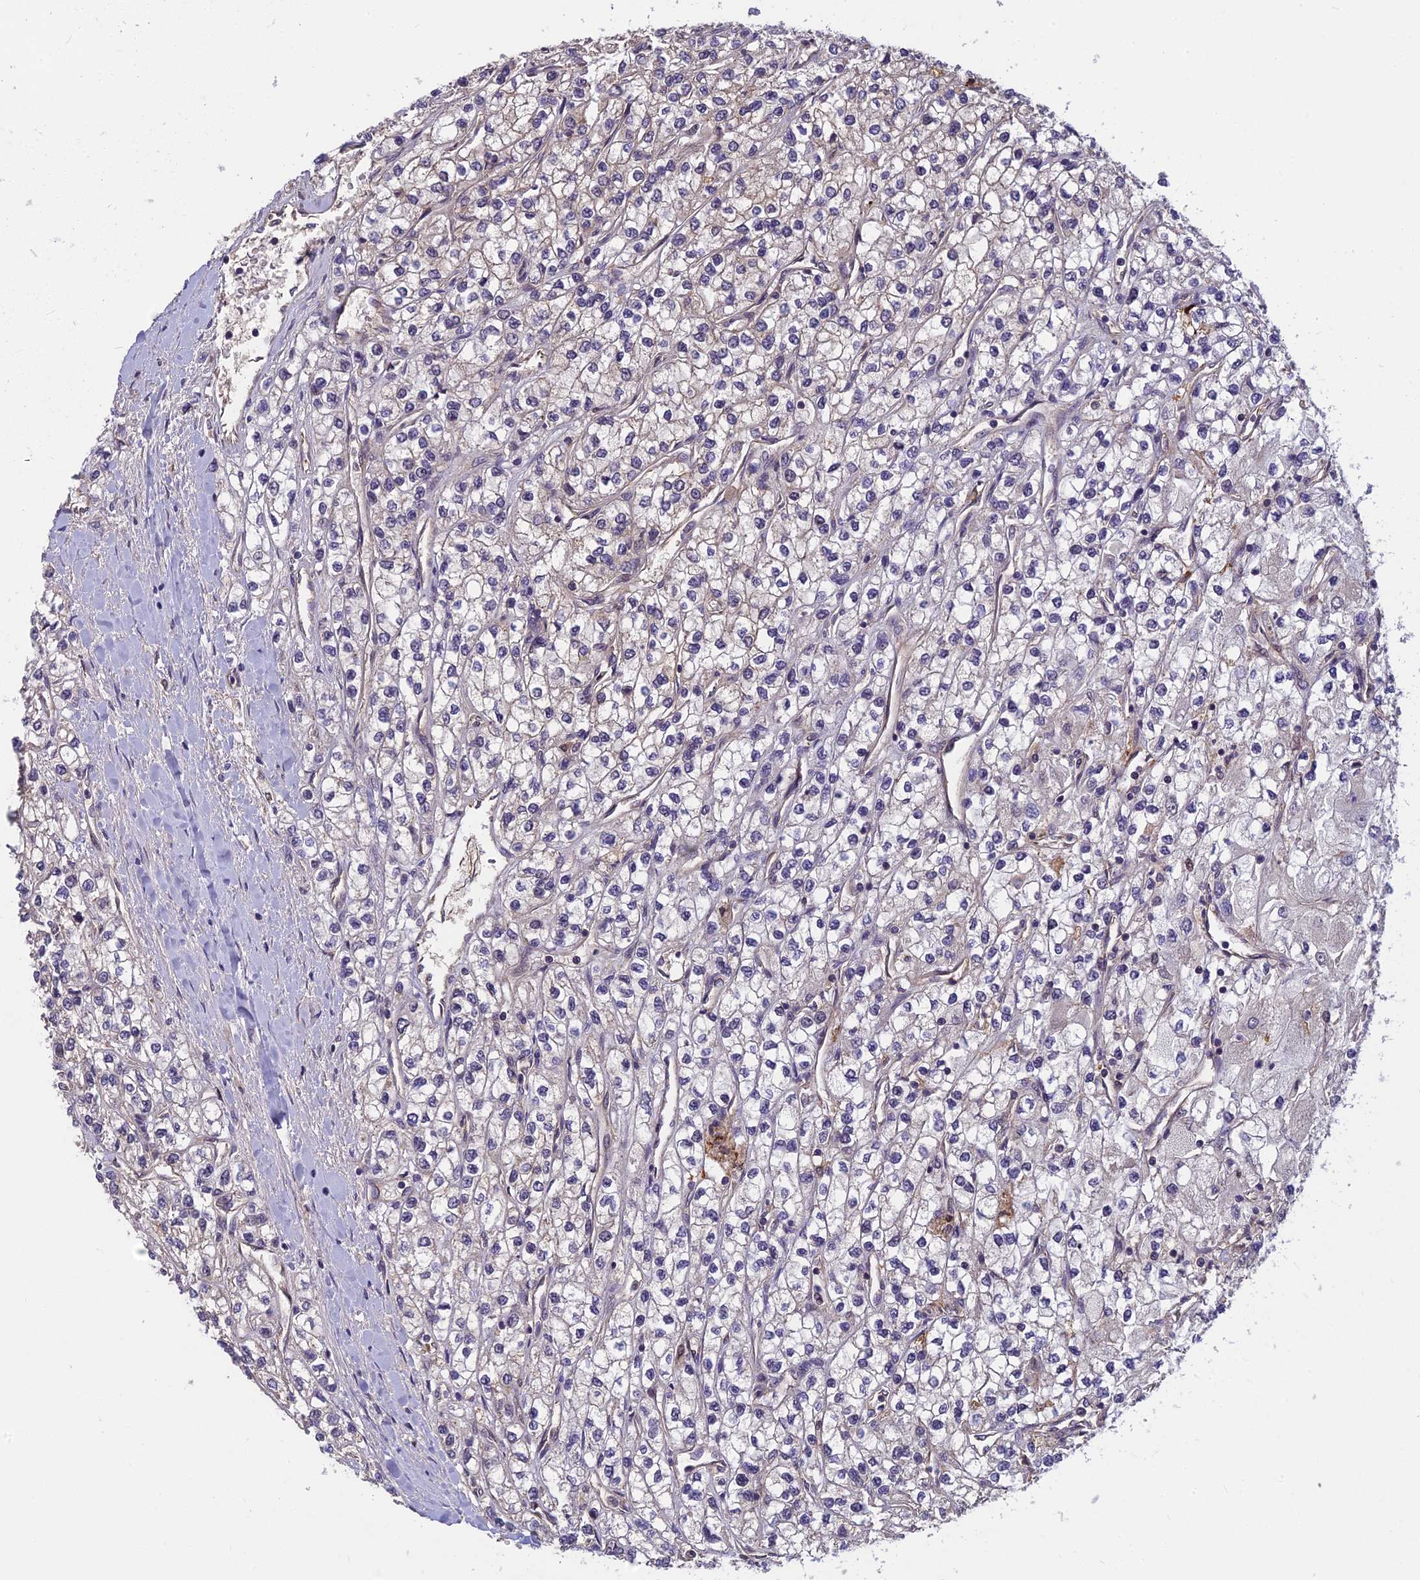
{"staining": {"intensity": "negative", "quantity": "none", "location": "none"}, "tissue": "renal cancer", "cell_type": "Tumor cells", "image_type": "cancer", "snomed": [{"axis": "morphology", "description": "Adenocarcinoma, NOS"}, {"axis": "topography", "description": "Kidney"}], "caption": "A high-resolution image shows immunohistochemistry staining of renal cancer, which shows no significant expression in tumor cells.", "gene": "PIKFYVE", "patient": {"sex": "male", "age": 80}}